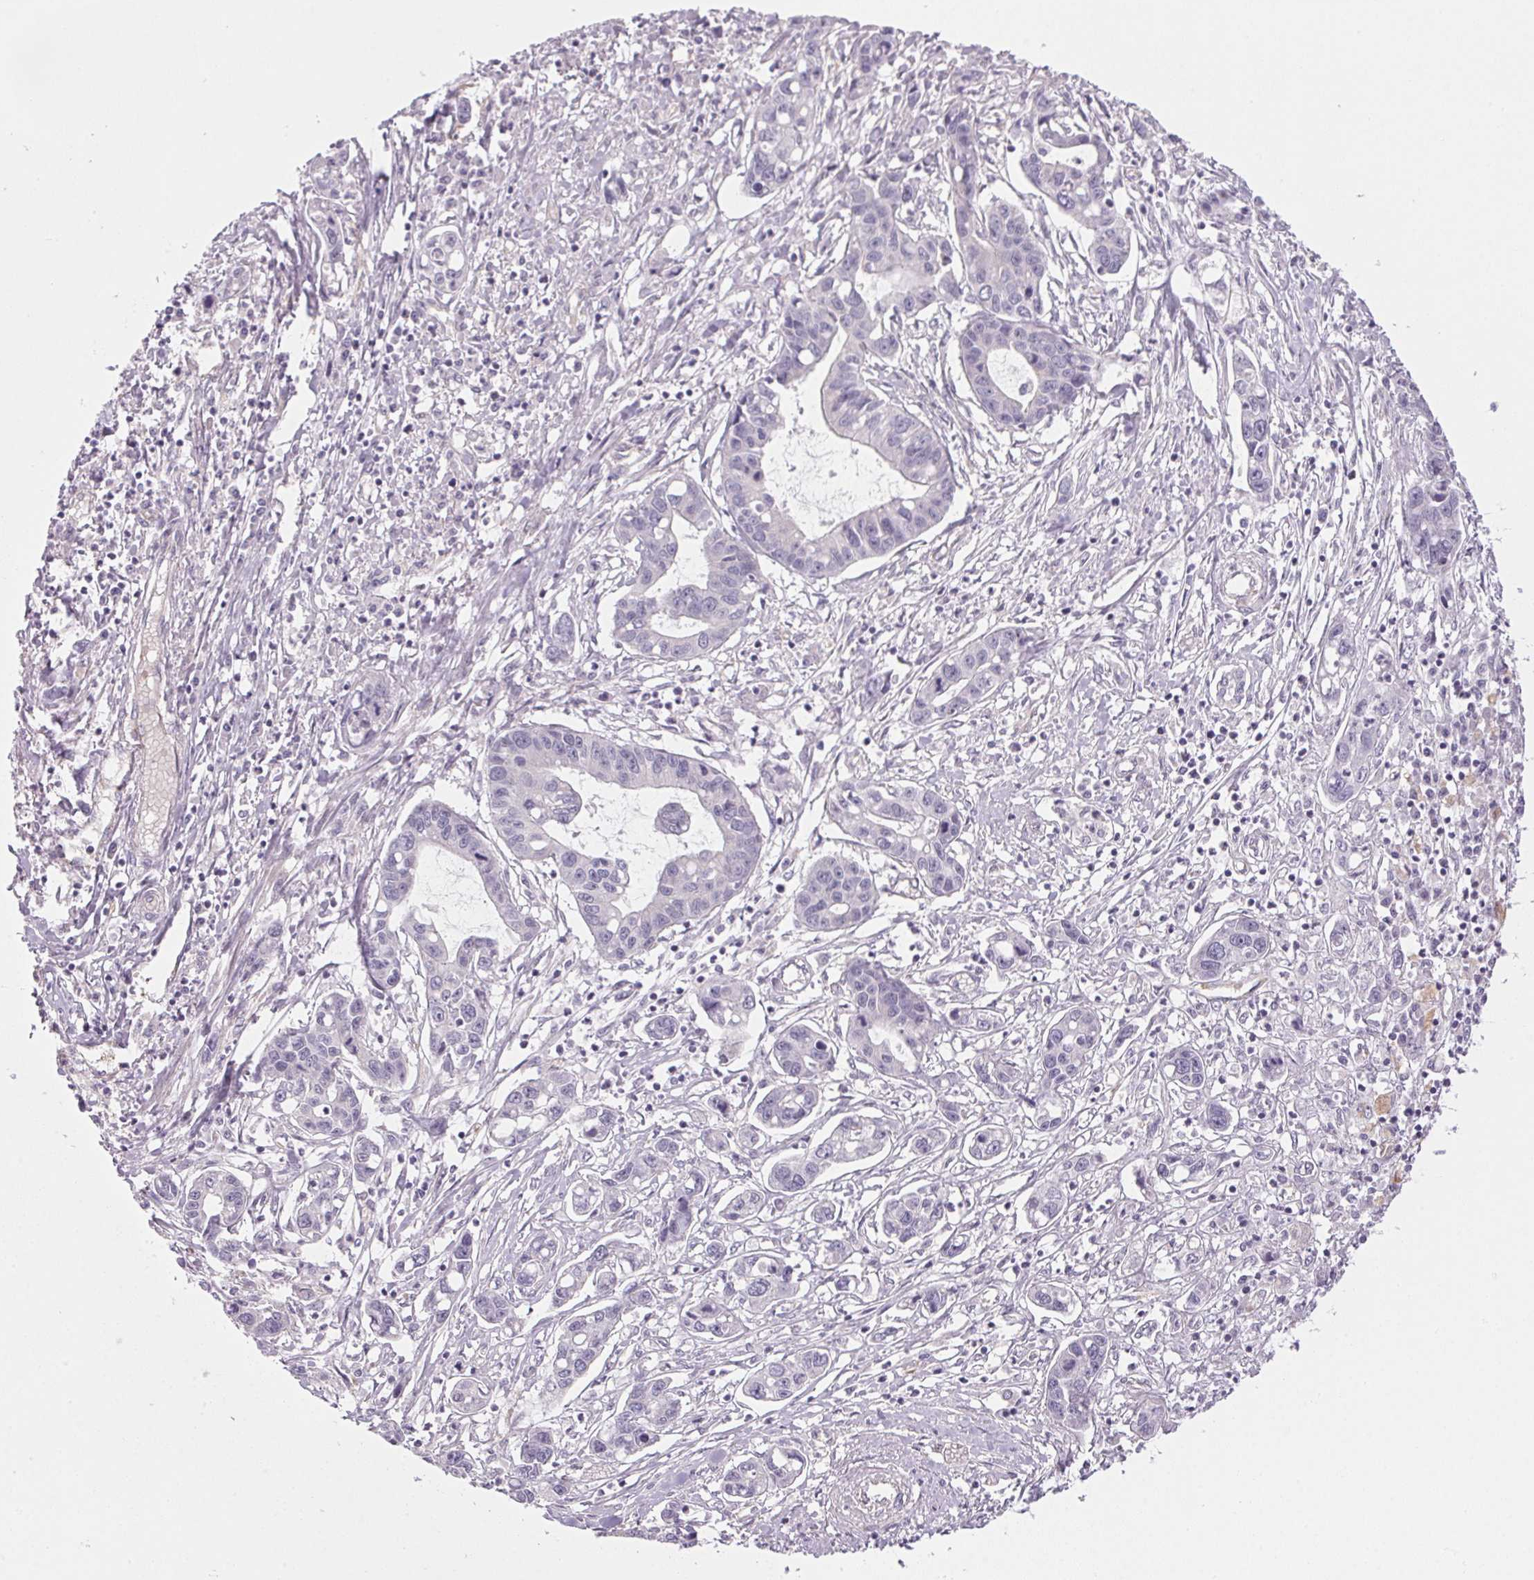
{"staining": {"intensity": "negative", "quantity": "none", "location": "none"}, "tissue": "liver cancer", "cell_type": "Tumor cells", "image_type": "cancer", "snomed": [{"axis": "morphology", "description": "Cholangiocarcinoma"}, {"axis": "topography", "description": "Liver"}], "caption": "The IHC micrograph has no significant positivity in tumor cells of liver cancer (cholangiocarcinoma) tissue.", "gene": "SMYD1", "patient": {"sex": "male", "age": 58}}